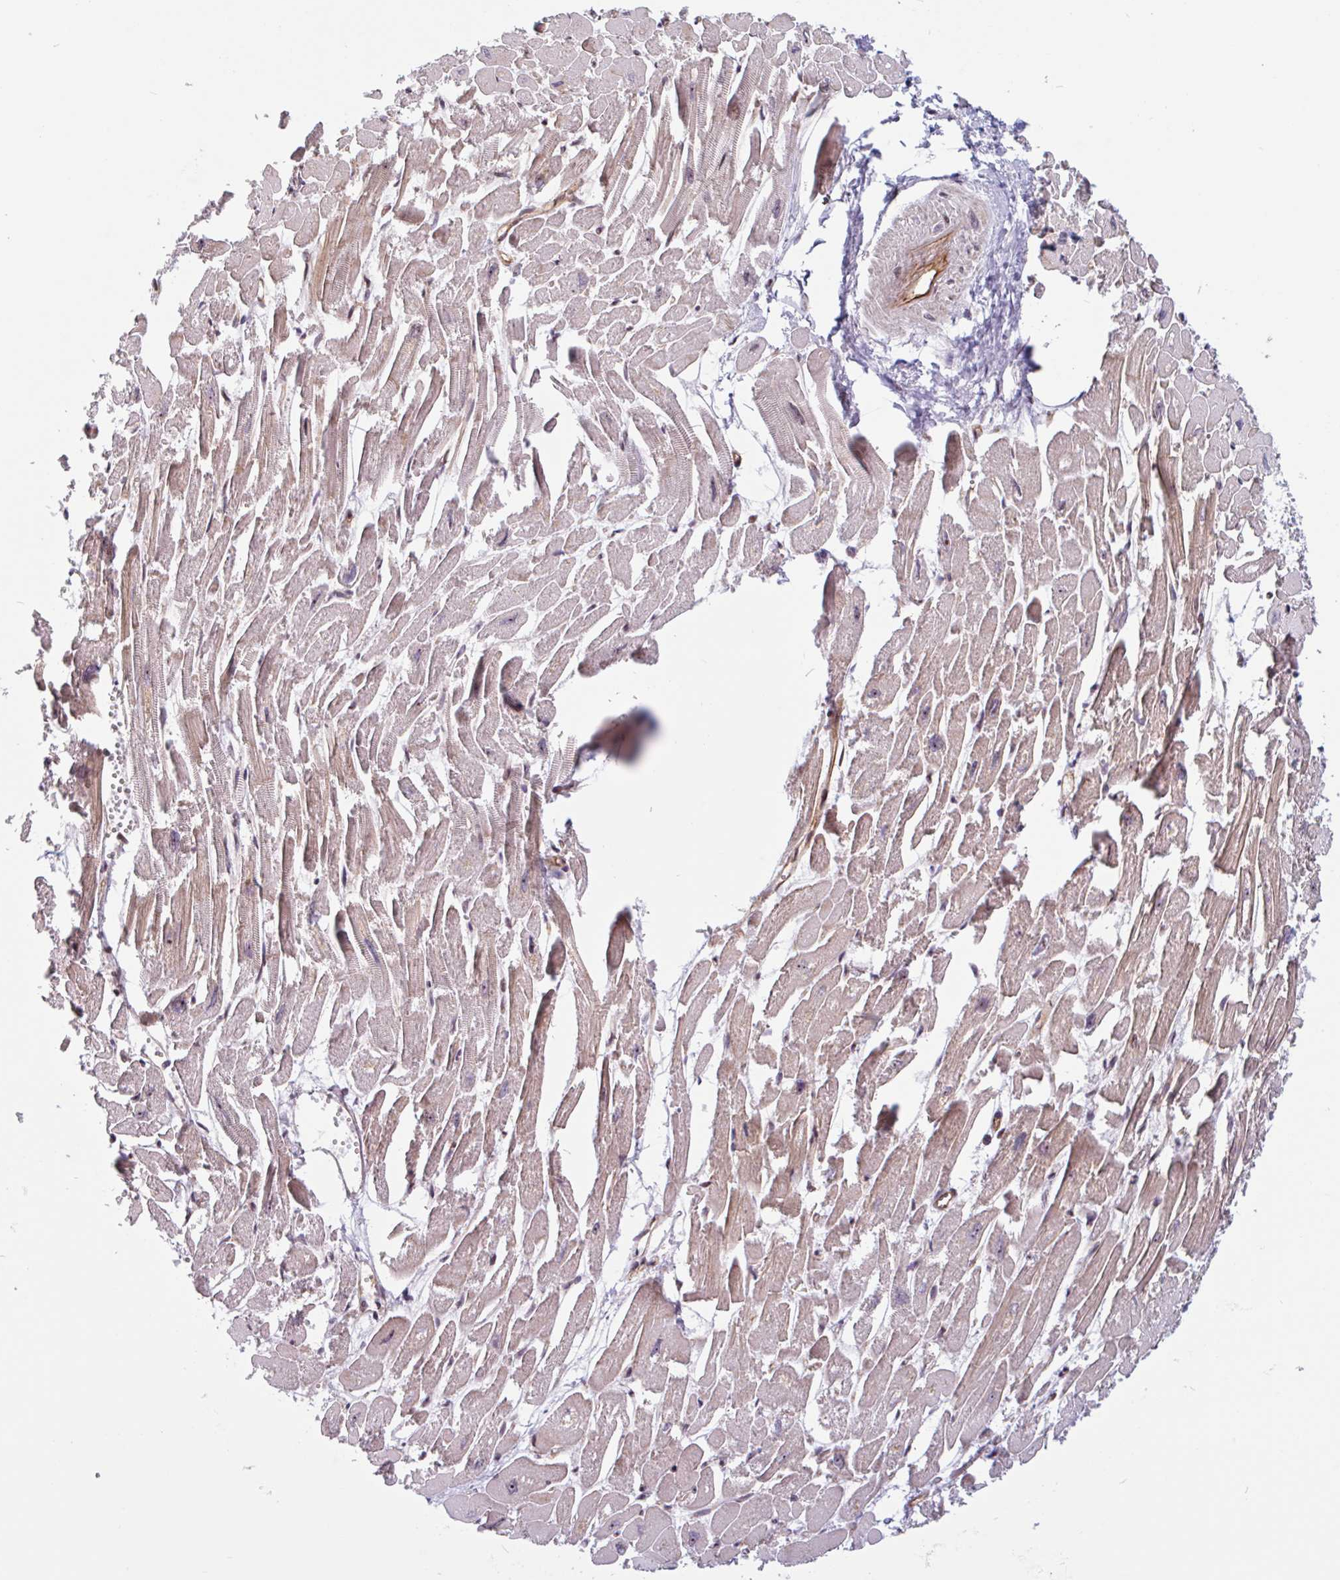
{"staining": {"intensity": "moderate", "quantity": ">75%", "location": "cytoplasmic/membranous,nuclear"}, "tissue": "heart muscle", "cell_type": "Cardiomyocytes", "image_type": "normal", "snomed": [{"axis": "morphology", "description": "Normal tissue, NOS"}, {"axis": "topography", "description": "Heart"}], "caption": "Heart muscle was stained to show a protein in brown. There is medium levels of moderate cytoplasmic/membranous,nuclear expression in about >75% of cardiomyocytes. Ihc stains the protein in brown and the nuclei are stained blue.", "gene": "ZNF689", "patient": {"sex": "male", "age": 54}}